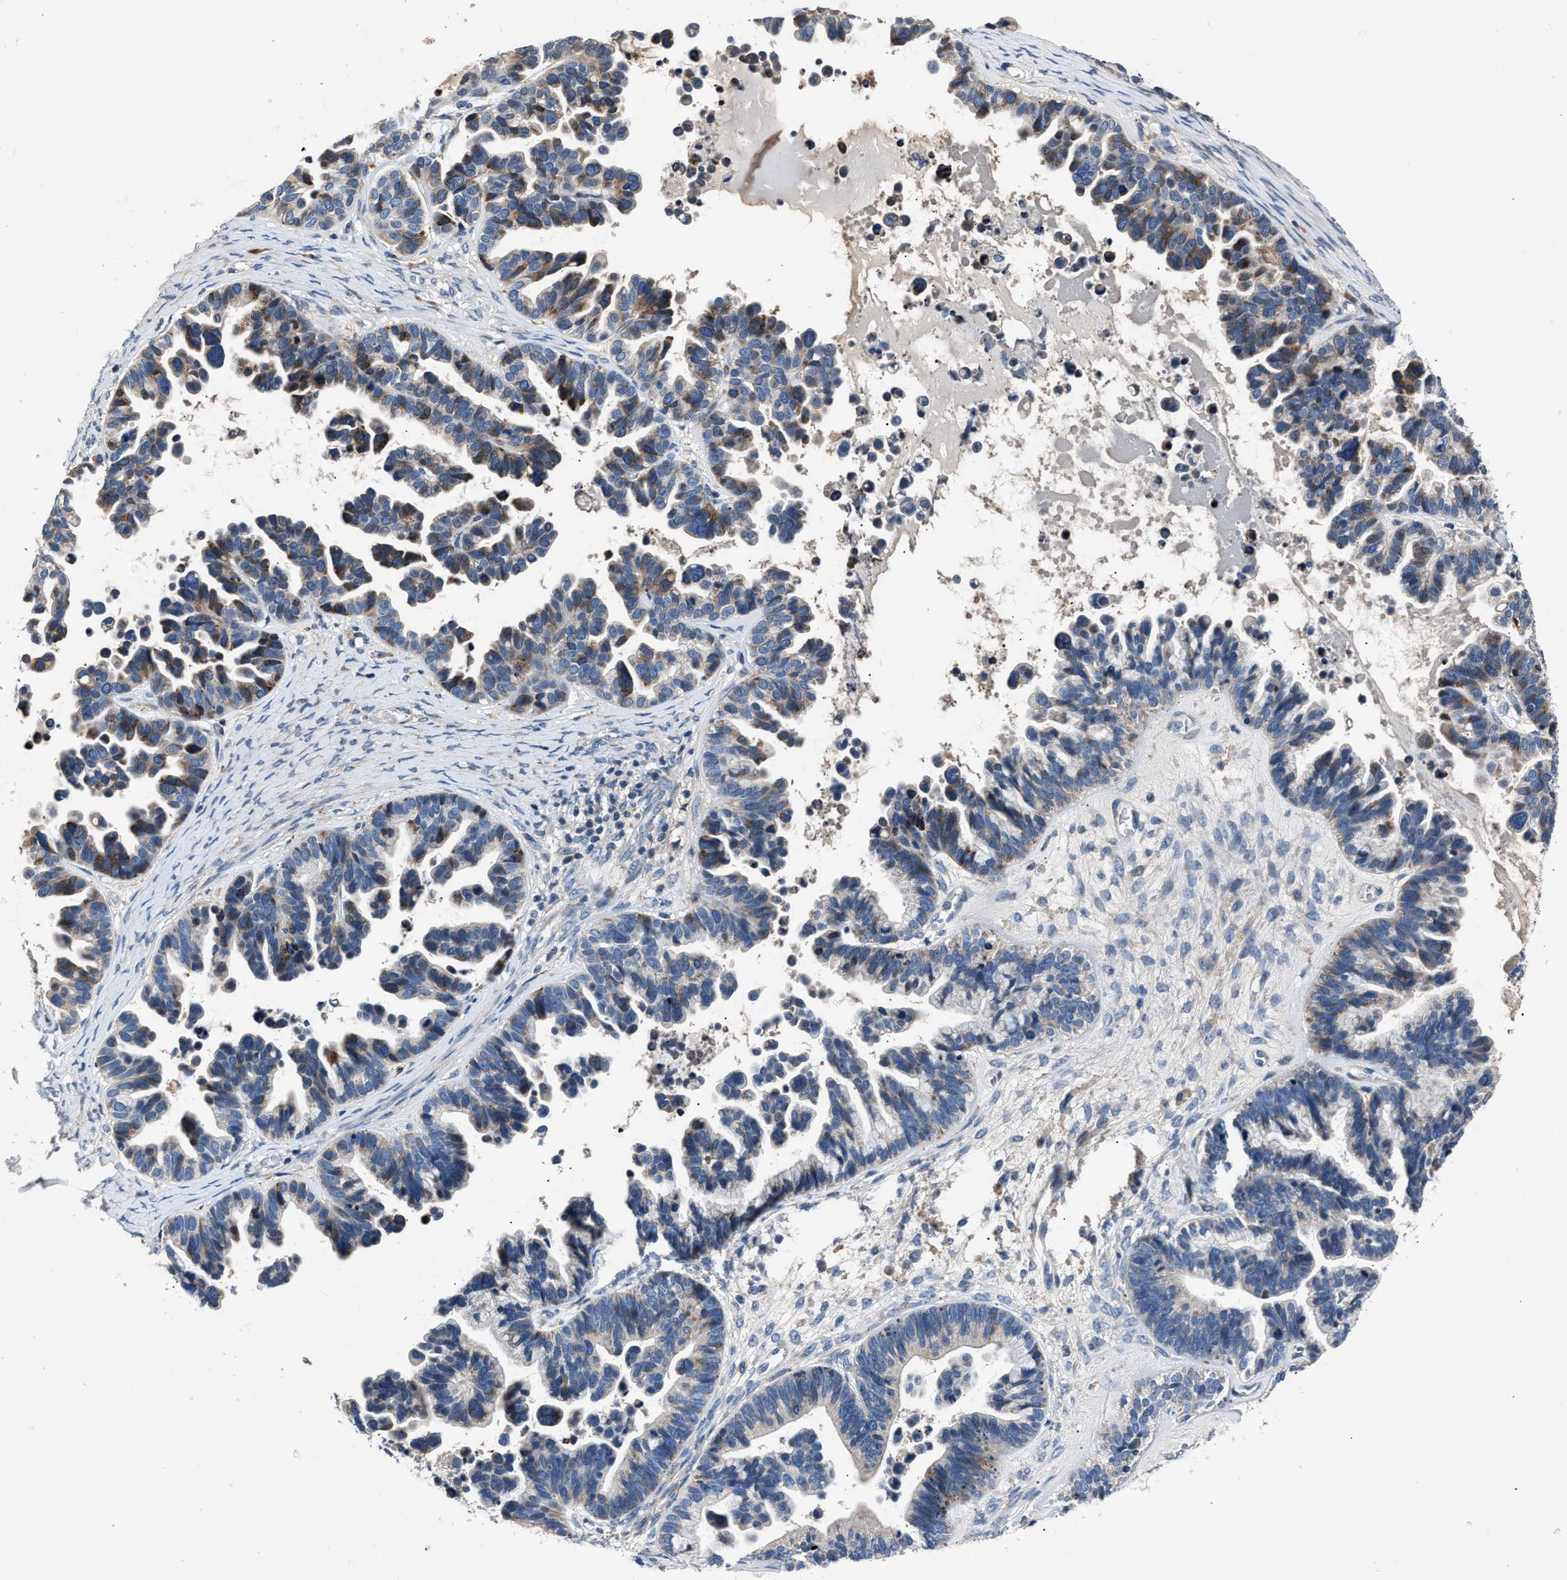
{"staining": {"intensity": "moderate", "quantity": "<25%", "location": "cytoplasmic/membranous"}, "tissue": "ovarian cancer", "cell_type": "Tumor cells", "image_type": "cancer", "snomed": [{"axis": "morphology", "description": "Cystadenocarcinoma, serous, NOS"}, {"axis": "topography", "description": "Ovary"}], "caption": "The photomicrograph reveals a brown stain indicating the presence of a protein in the cytoplasmic/membranous of tumor cells in ovarian cancer (serous cystadenocarcinoma).", "gene": "DNAJC24", "patient": {"sex": "female", "age": 56}}